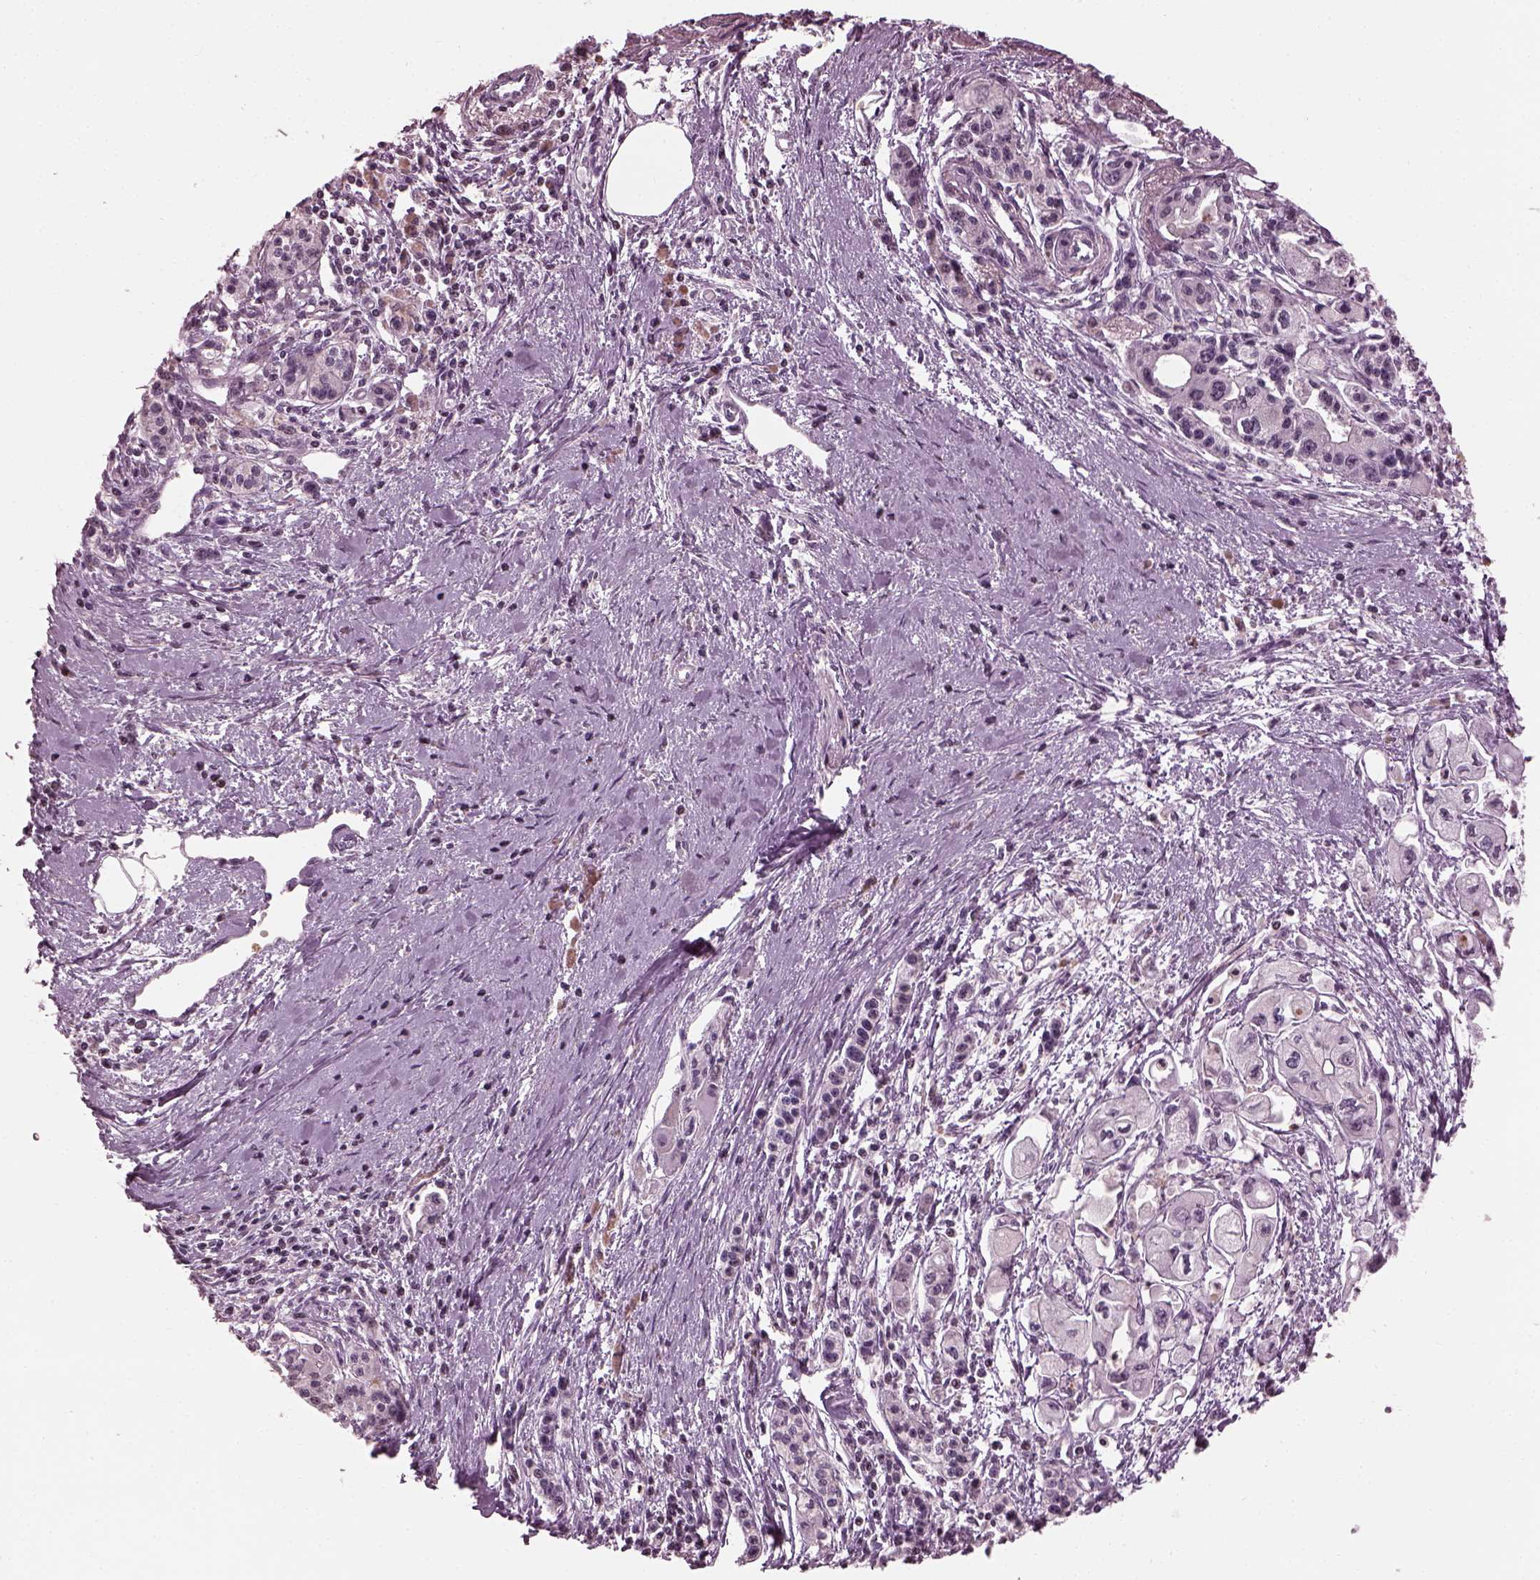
{"staining": {"intensity": "negative", "quantity": "none", "location": "none"}, "tissue": "pancreatic cancer", "cell_type": "Tumor cells", "image_type": "cancer", "snomed": [{"axis": "morphology", "description": "Adenocarcinoma, NOS"}, {"axis": "topography", "description": "Pancreas"}], "caption": "Immunohistochemistry (IHC) of adenocarcinoma (pancreatic) exhibits no positivity in tumor cells.", "gene": "BFSP1", "patient": {"sex": "male", "age": 70}}